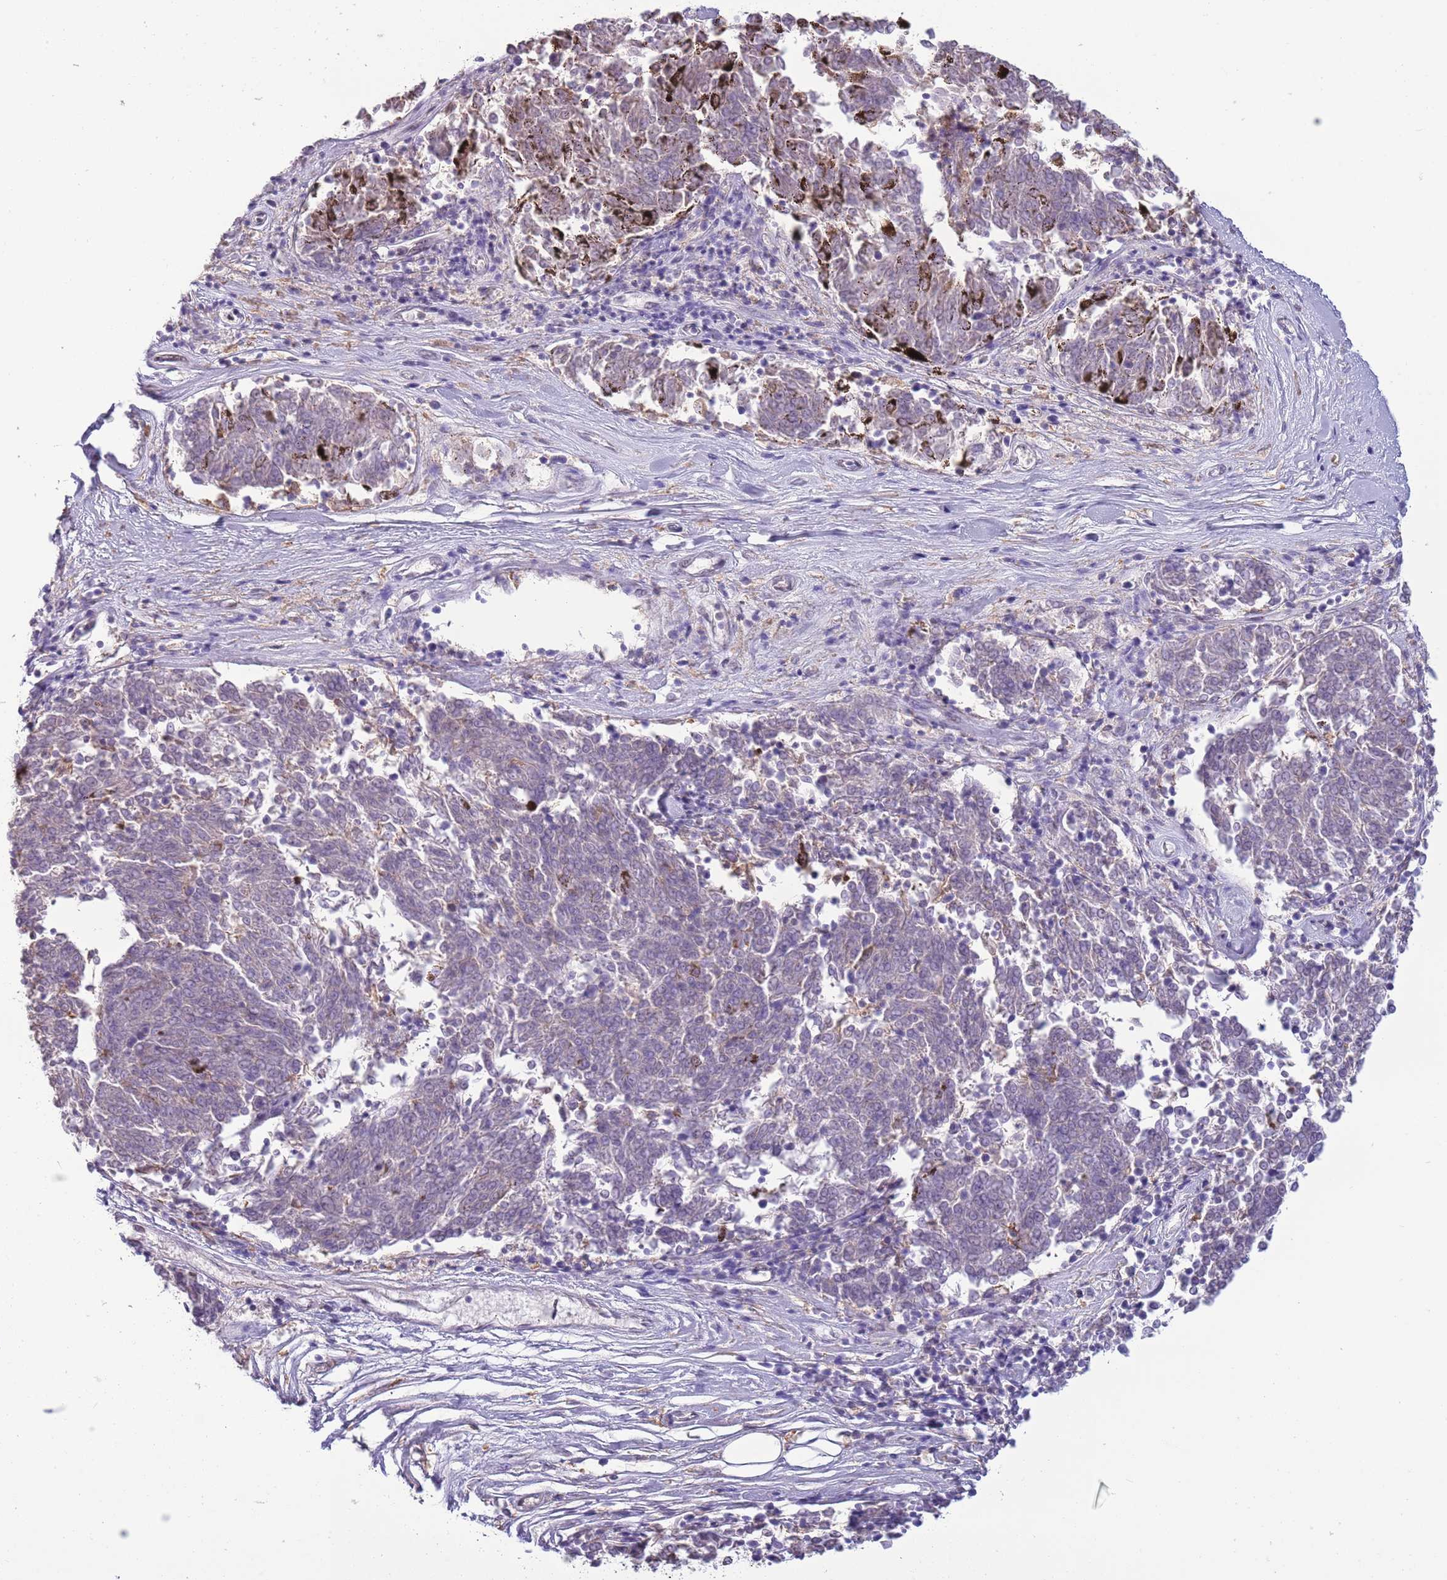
{"staining": {"intensity": "negative", "quantity": "none", "location": "none"}, "tissue": "melanoma", "cell_type": "Tumor cells", "image_type": "cancer", "snomed": [{"axis": "morphology", "description": "Malignant melanoma, NOS"}, {"axis": "topography", "description": "Skin"}], "caption": "IHC micrograph of melanoma stained for a protein (brown), which reveals no positivity in tumor cells. (DAB (3,3'-diaminobenzidine) immunohistochemistry with hematoxylin counter stain).", "gene": "CAPN9", "patient": {"sex": "female", "age": 72}}